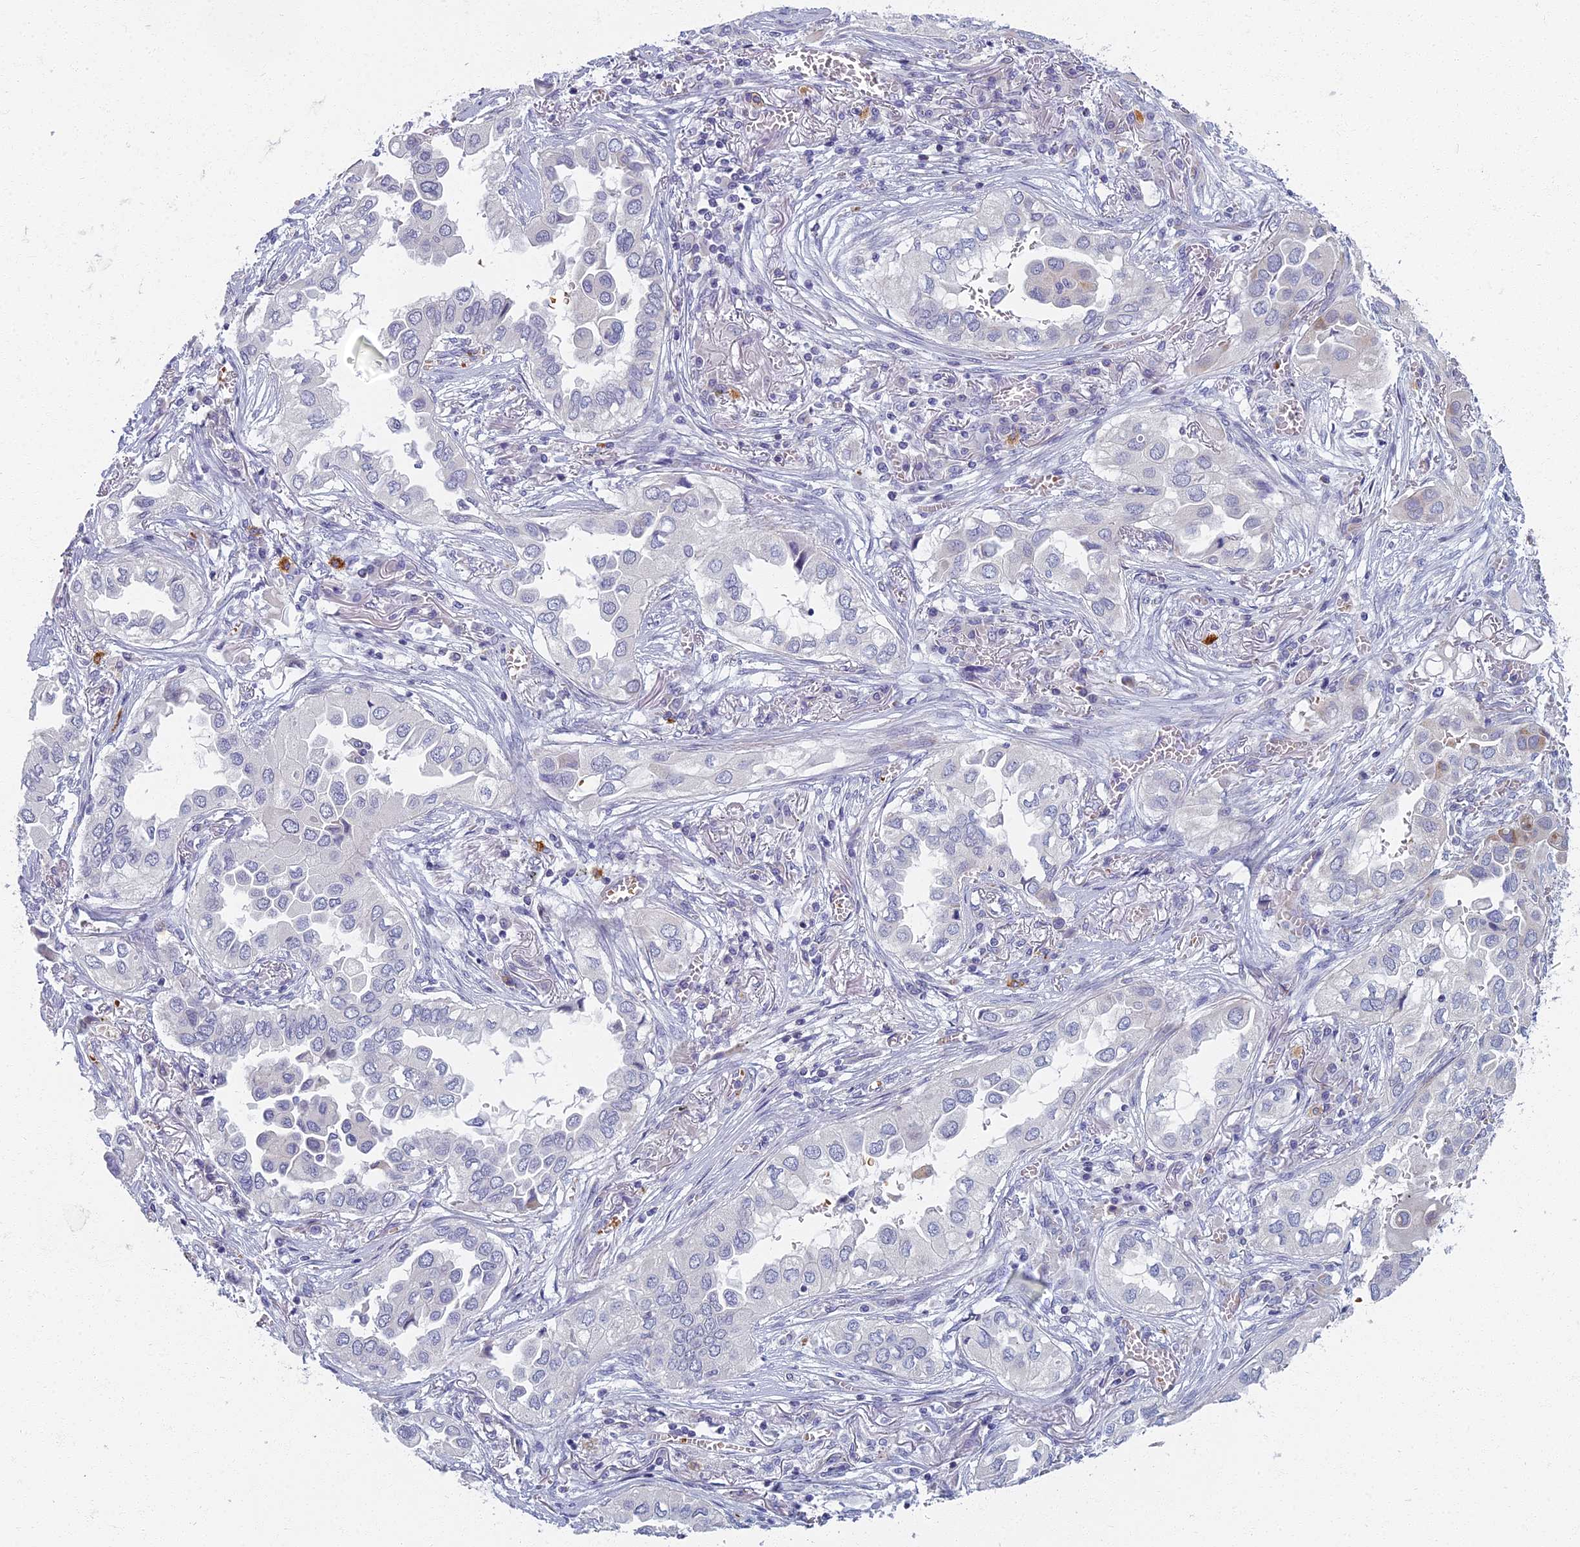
{"staining": {"intensity": "negative", "quantity": "none", "location": "none"}, "tissue": "lung cancer", "cell_type": "Tumor cells", "image_type": "cancer", "snomed": [{"axis": "morphology", "description": "Adenocarcinoma, NOS"}, {"axis": "topography", "description": "Lung"}], "caption": "This is a micrograph of immunohistochemistry staining of lung cancer, which shows no staining in tumor cells. (DAB (3,3'-diaminobenzidine) IHC with hematoxylin counter stain).", "gene": "ARL15", "patient": {"sex": "female", "age": 76}}